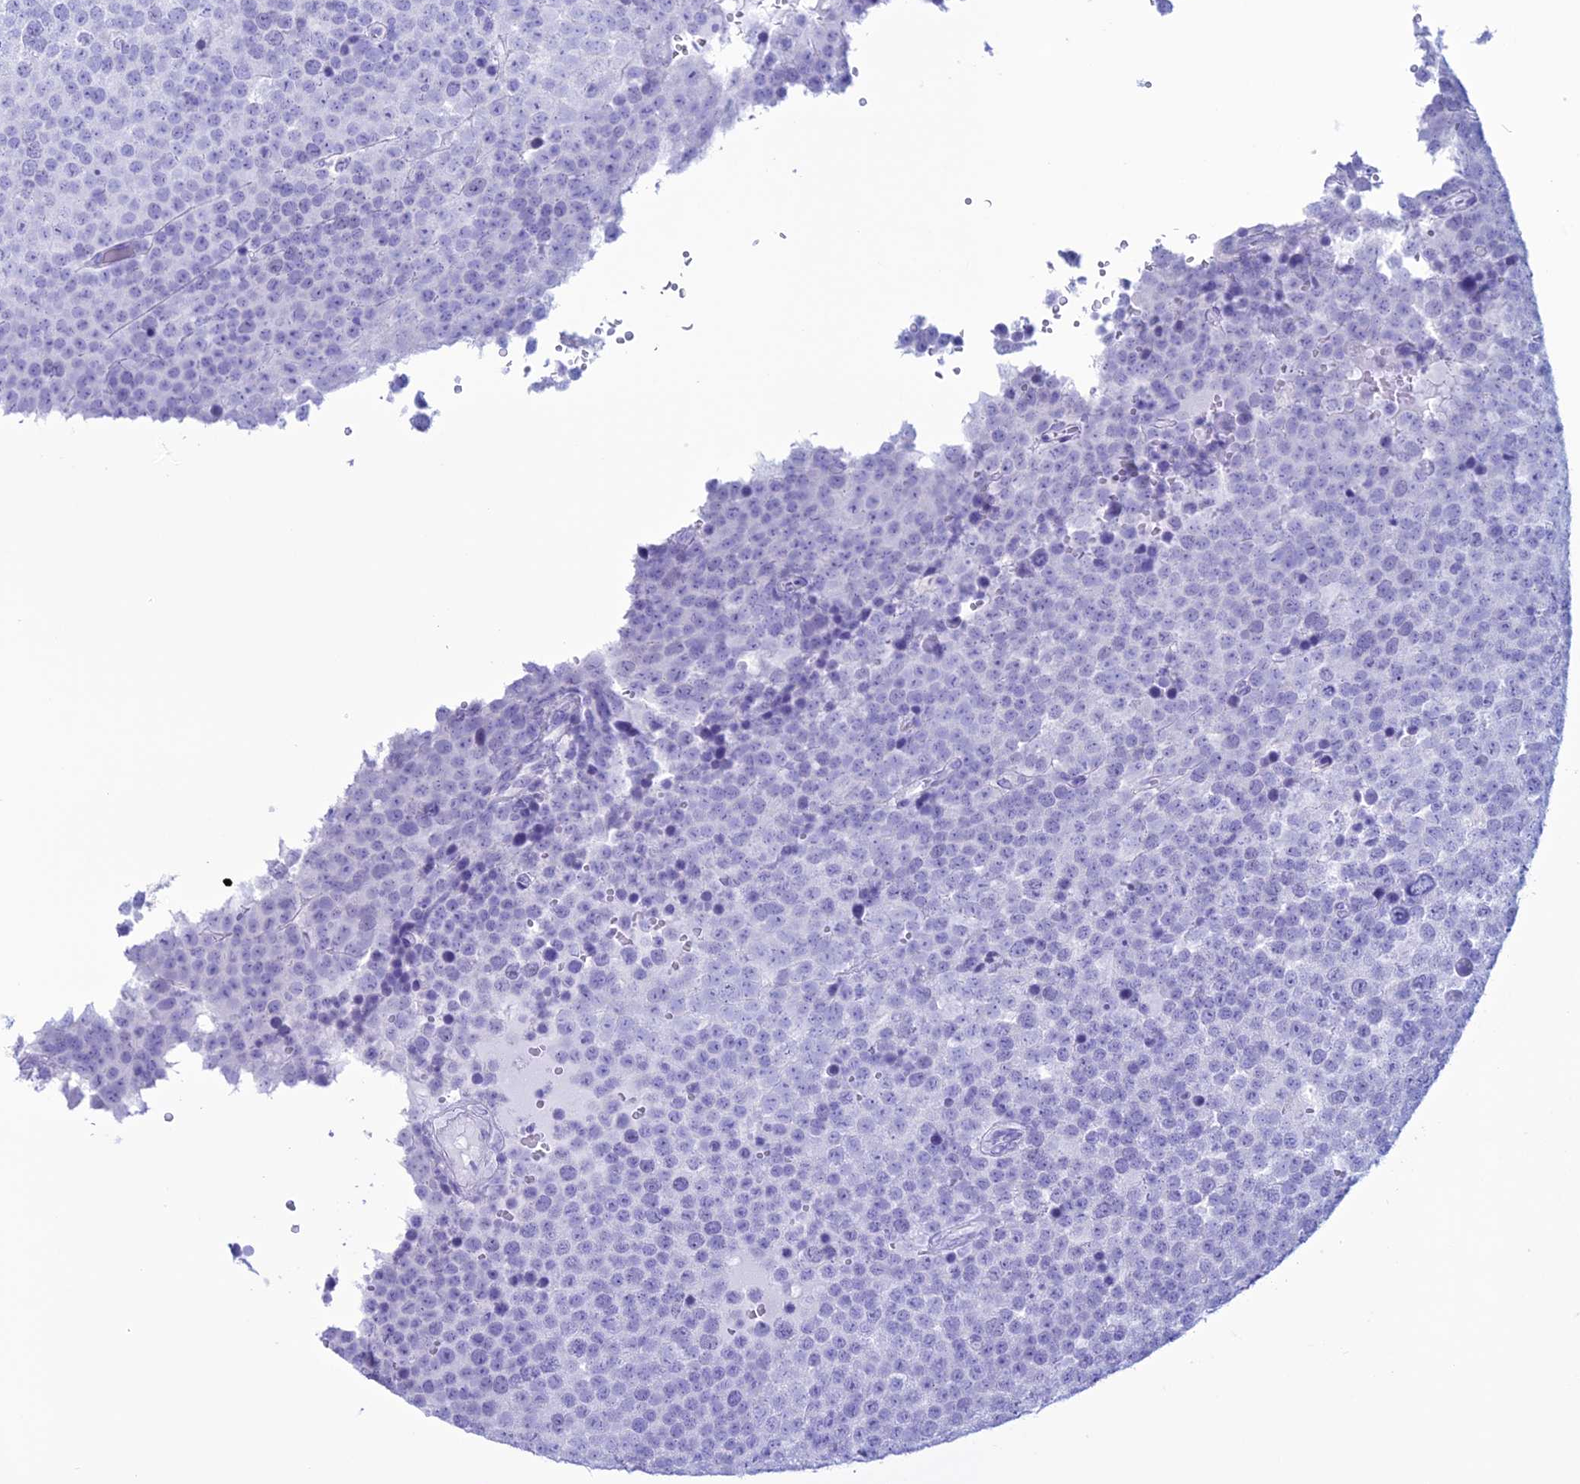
{"staining": {"intensity": "negative", "quantity": "none", "location": "none"}, "tissue": "testis cancer", "cell_type": "Tumor cells", "image_type": "cancer", "snomed": [{"axis": "morphology", "description": "Seminoma, NOS"}, {"axis": "topography", "description": "Testis"}], "caption": "Tumor cells show no significant expression in testis cancer.", "gene": "MZB1", "patient": {"sex": "male", "age": 71}}